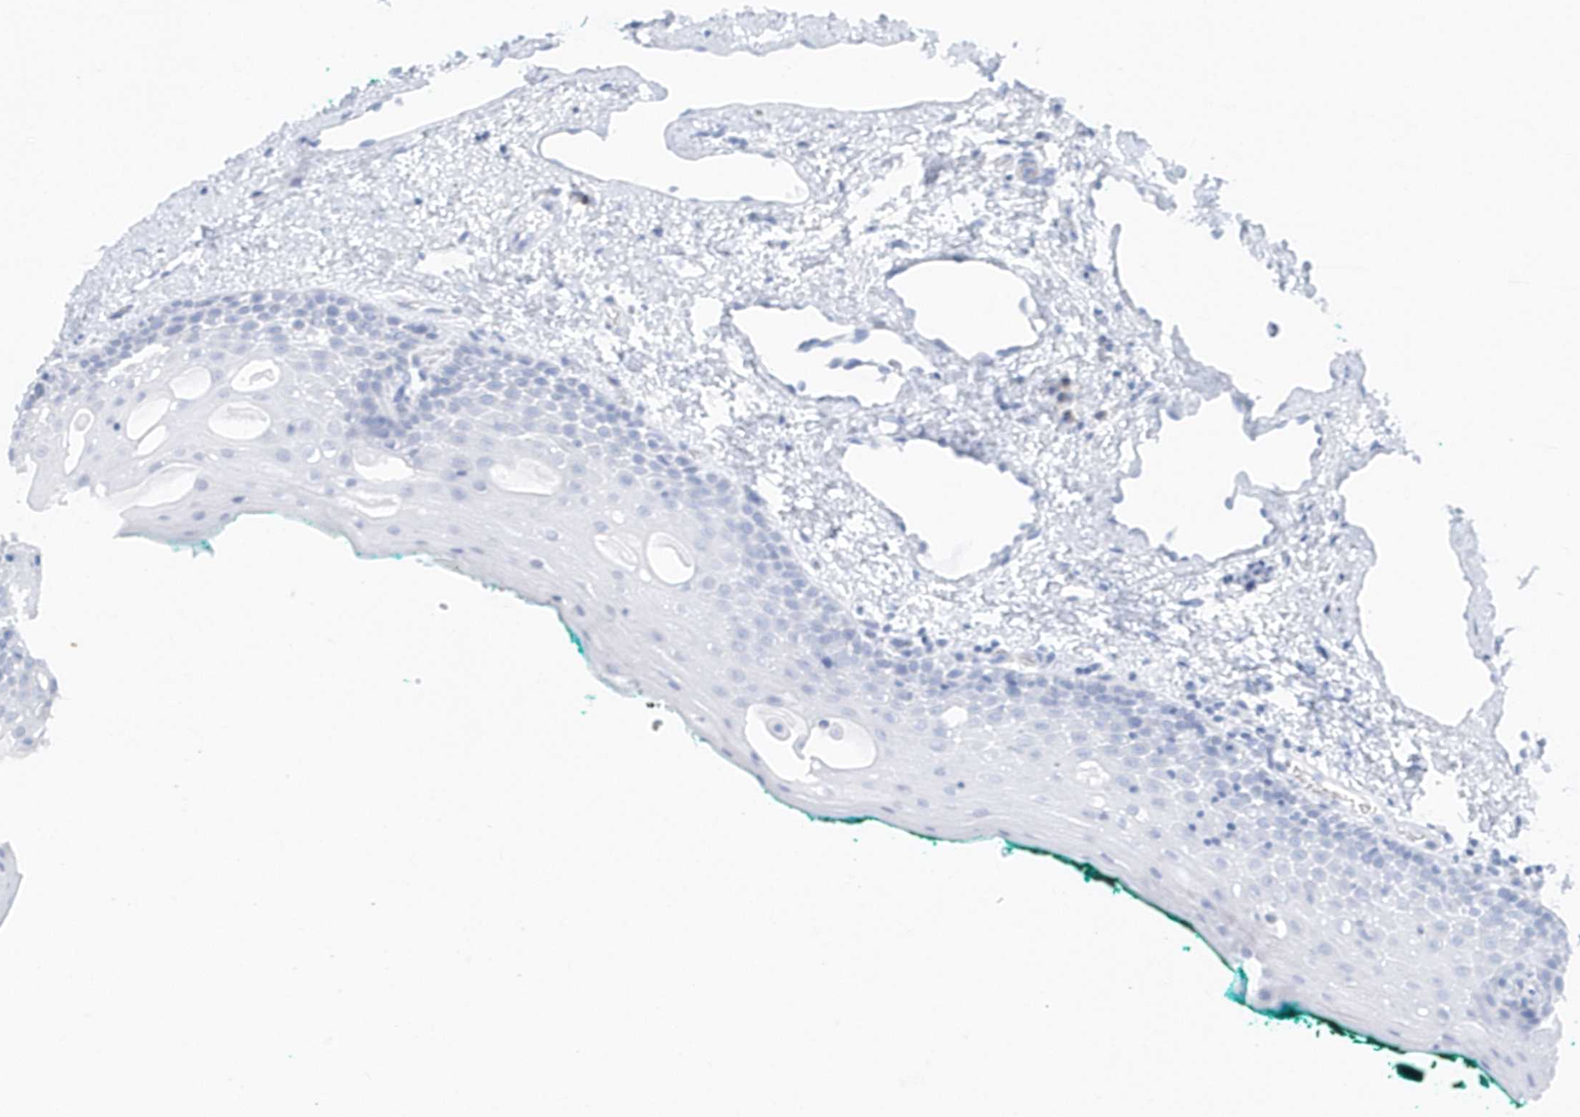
{"staining": {"intensity": "negative", "quantity": "none", "location": "none"}, "tissue": "oral mucosa", "cell_type": "Squamous epithelial cells", "image_type": "normal", "snomed": [{"axis": "morphology", "description": "Normal tissue, NOS"}, {"axis": "topography", "description": "Oral tissue"}], "caption": "This is a photomicrograph of immunohistochemistry staining of benign oral mucosa, which shows no expression in squamous epithelial cells.", "gene": "HERPUD1", "patient": {"sex": "female", "age": 70}}